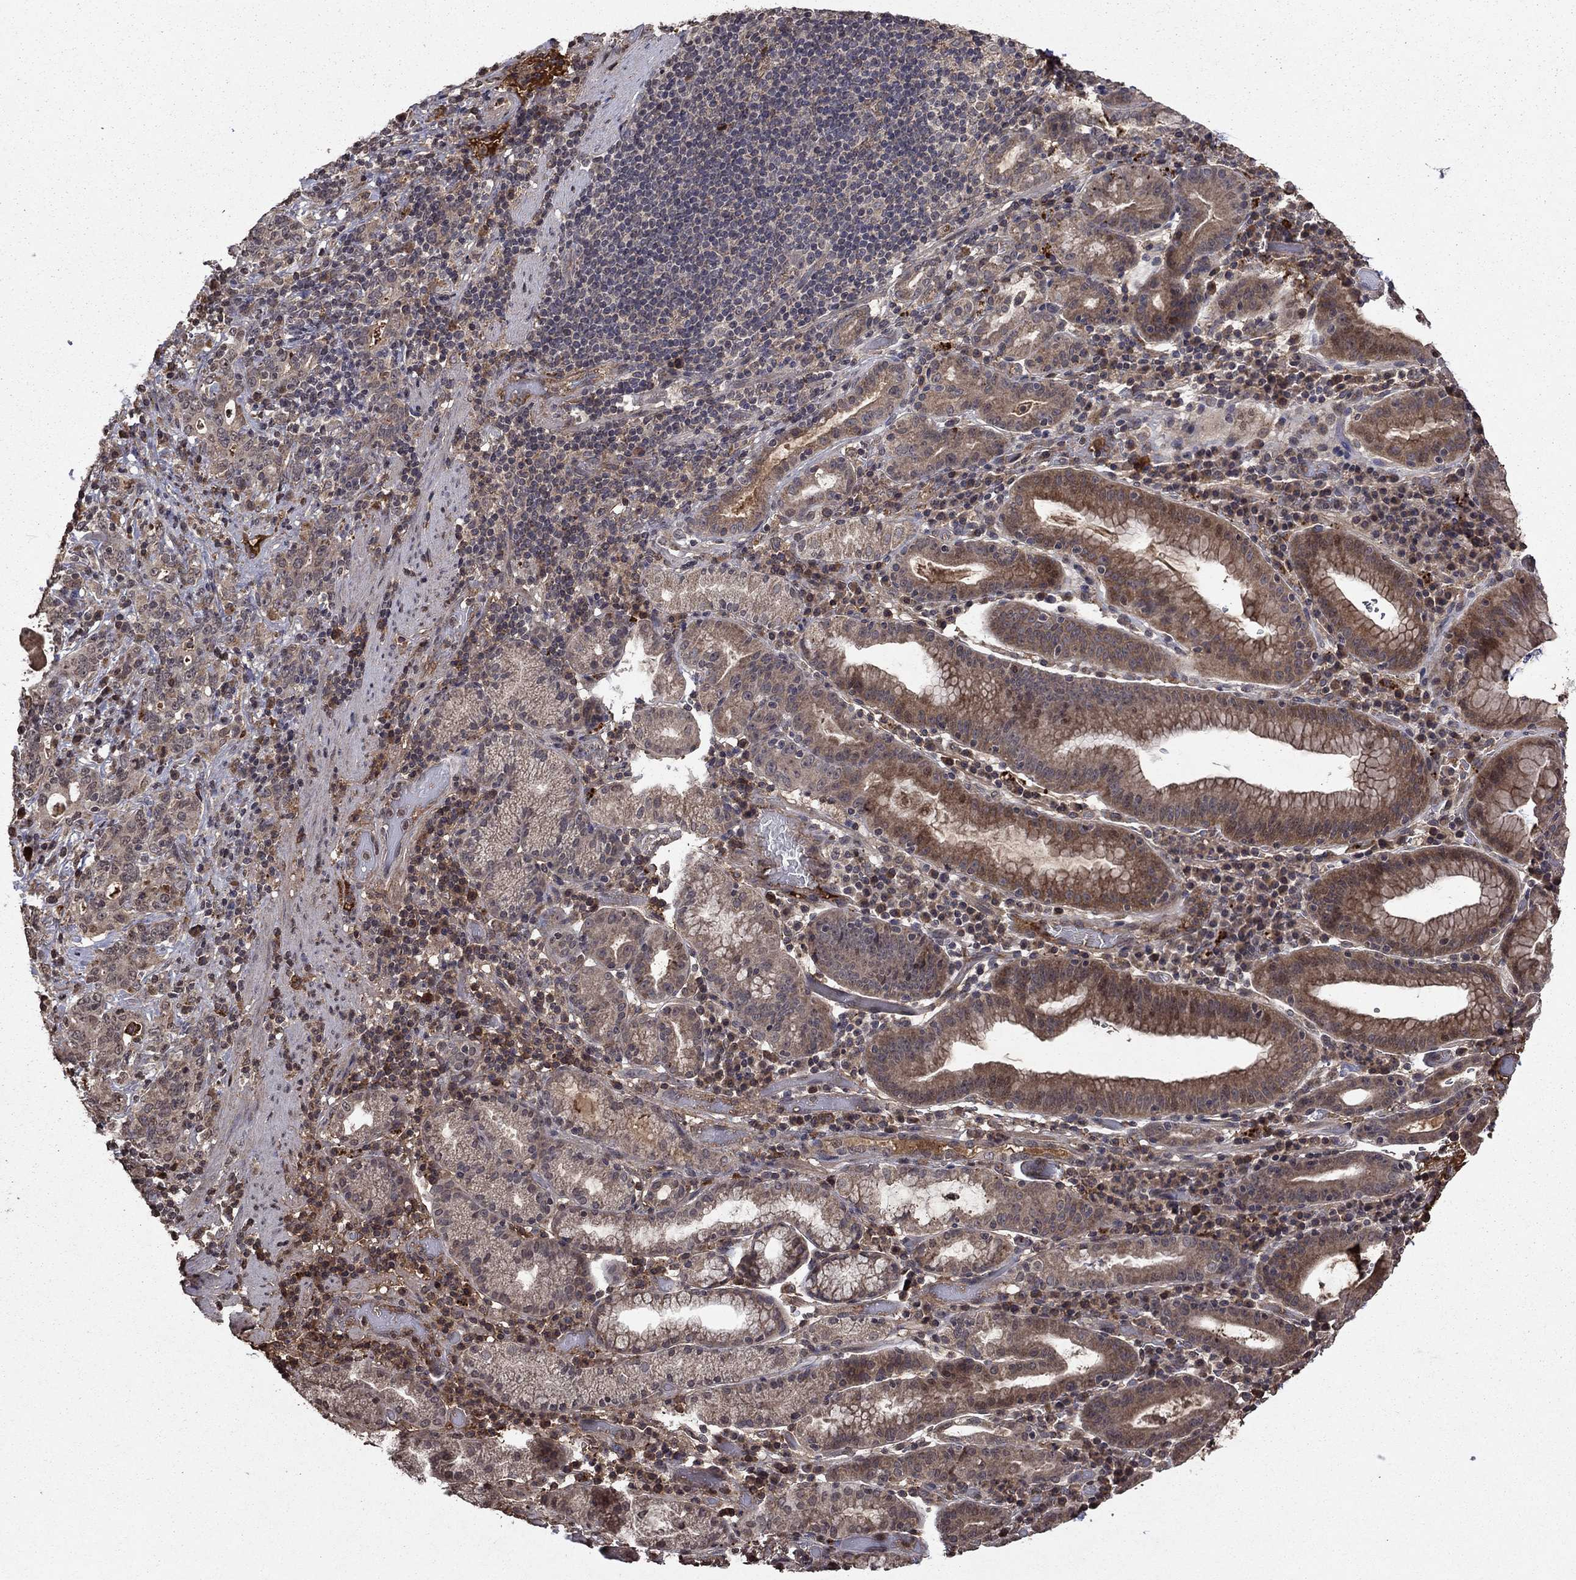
{"staining": {"intensity": "moderate", "quantity": "<25%", "location": "cytoplasmic/membranous"}, "tissue": "stomach cancer", "cell_type": "Tumor cells", "image_type": "cancer", "snomed": [{"axis": "morphology", "description": "Adenocarcinoma, NOS"}, {"axis": "topography", "description": "Stomach"}], "caption": "This histopathology image shows immunohistochemistry staining of human stomach cancer, with low moderate cytoplasmic/membranous staining in approximately <25% of tumor cells.", "gene": "NLGN1", "patient": {"sex": "male", "age": 79}}